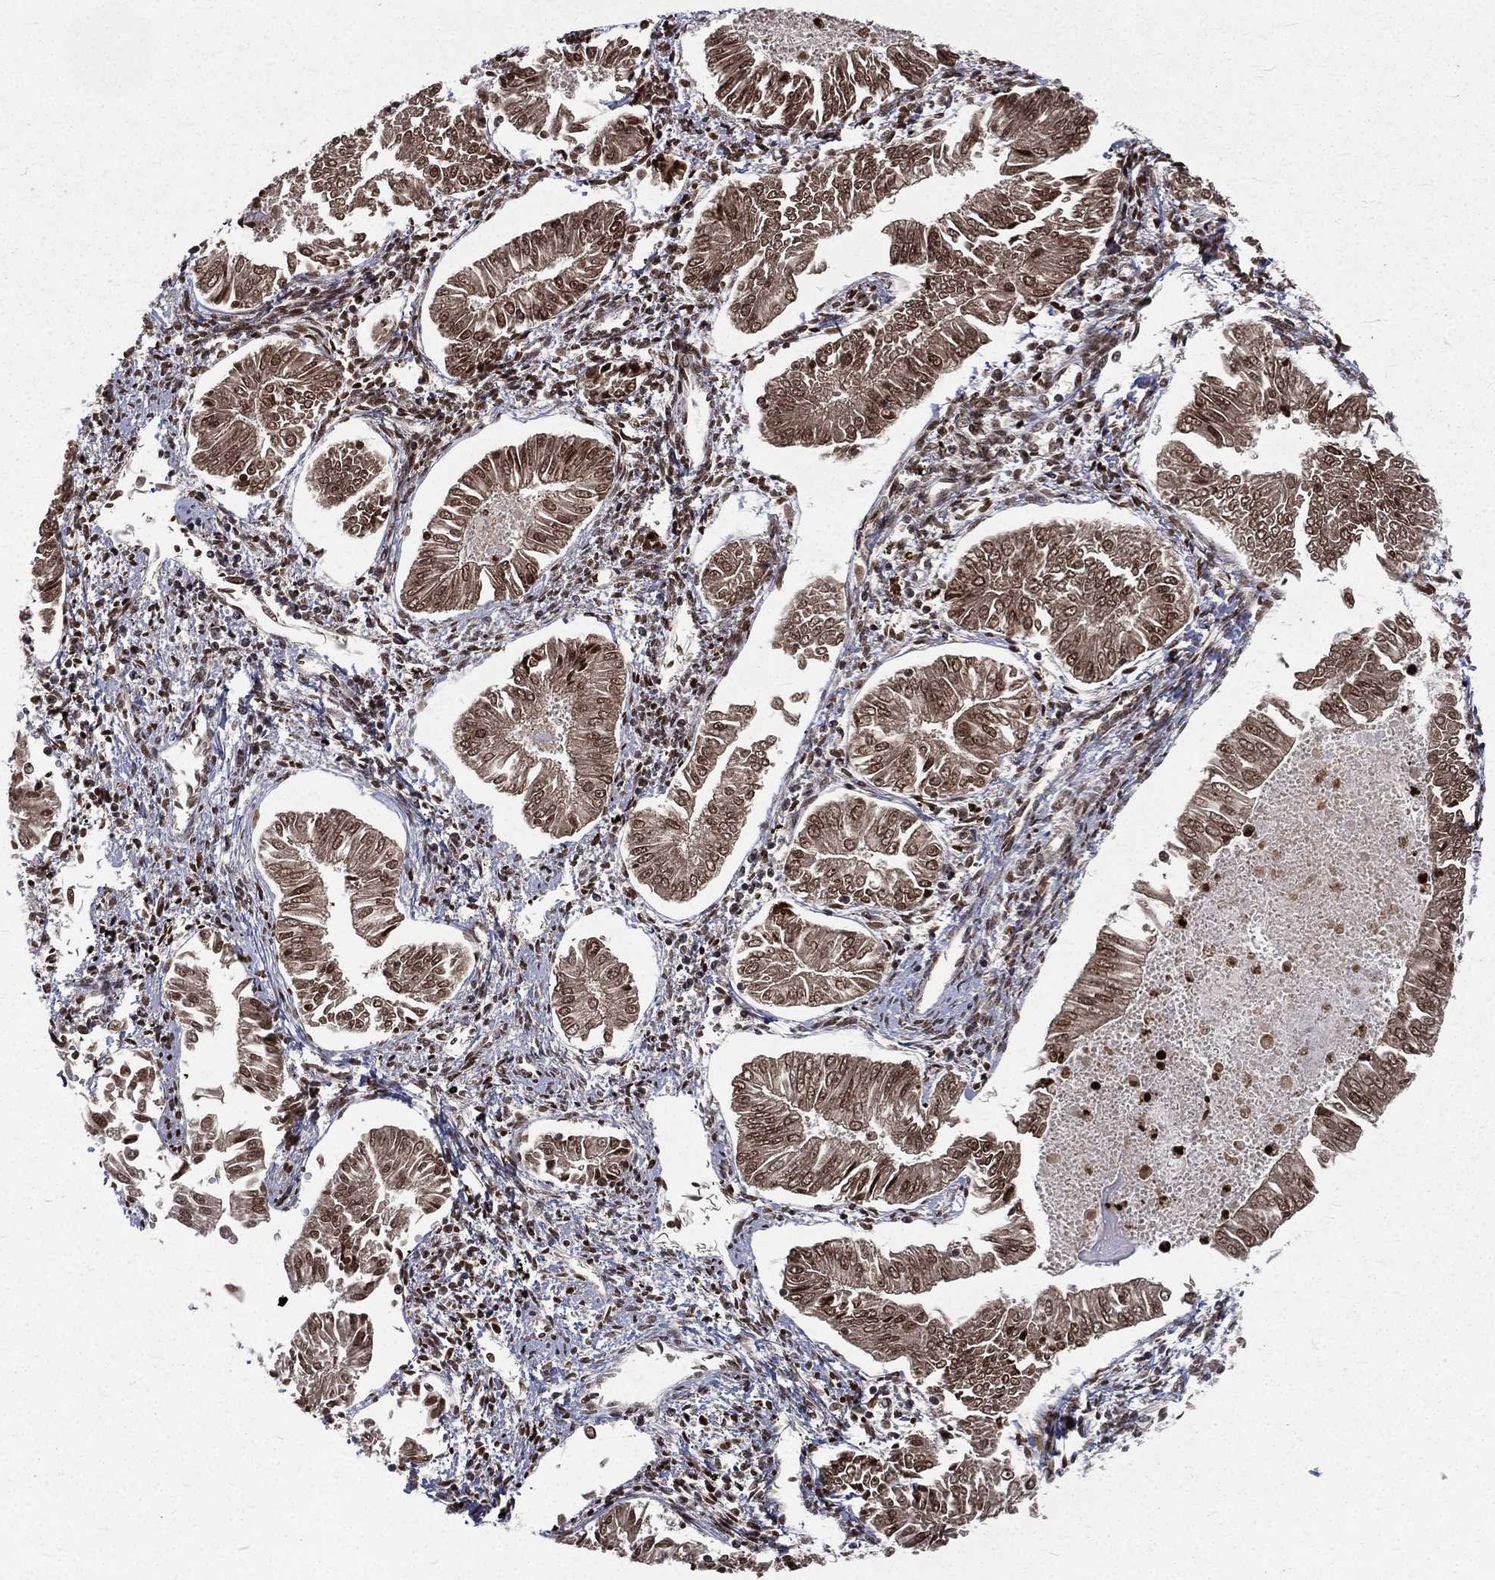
{"staining": {"intensity": "moderate", "quantity": "25%-75%", "location": "cytoplasmic/membranous,nuclear"}, "tissue": "endometrial cancer", "cell_type": "Tumor cells", "image_type": "cancer", "snomed": [{"axis": "morphology", "description": "Adenocarcinoma, NOS"}, {"axis": "topography", "description": "Endometrium"}], "caption": "Protein analysis of endometrial adenocarcinoma tissue reveals moderate cytoplasmic/membranous and nuclear expression in approximately 25%-75% of tumor cells.", "gene": "POLB", "patient": {"sex": "female", "age": 53}}